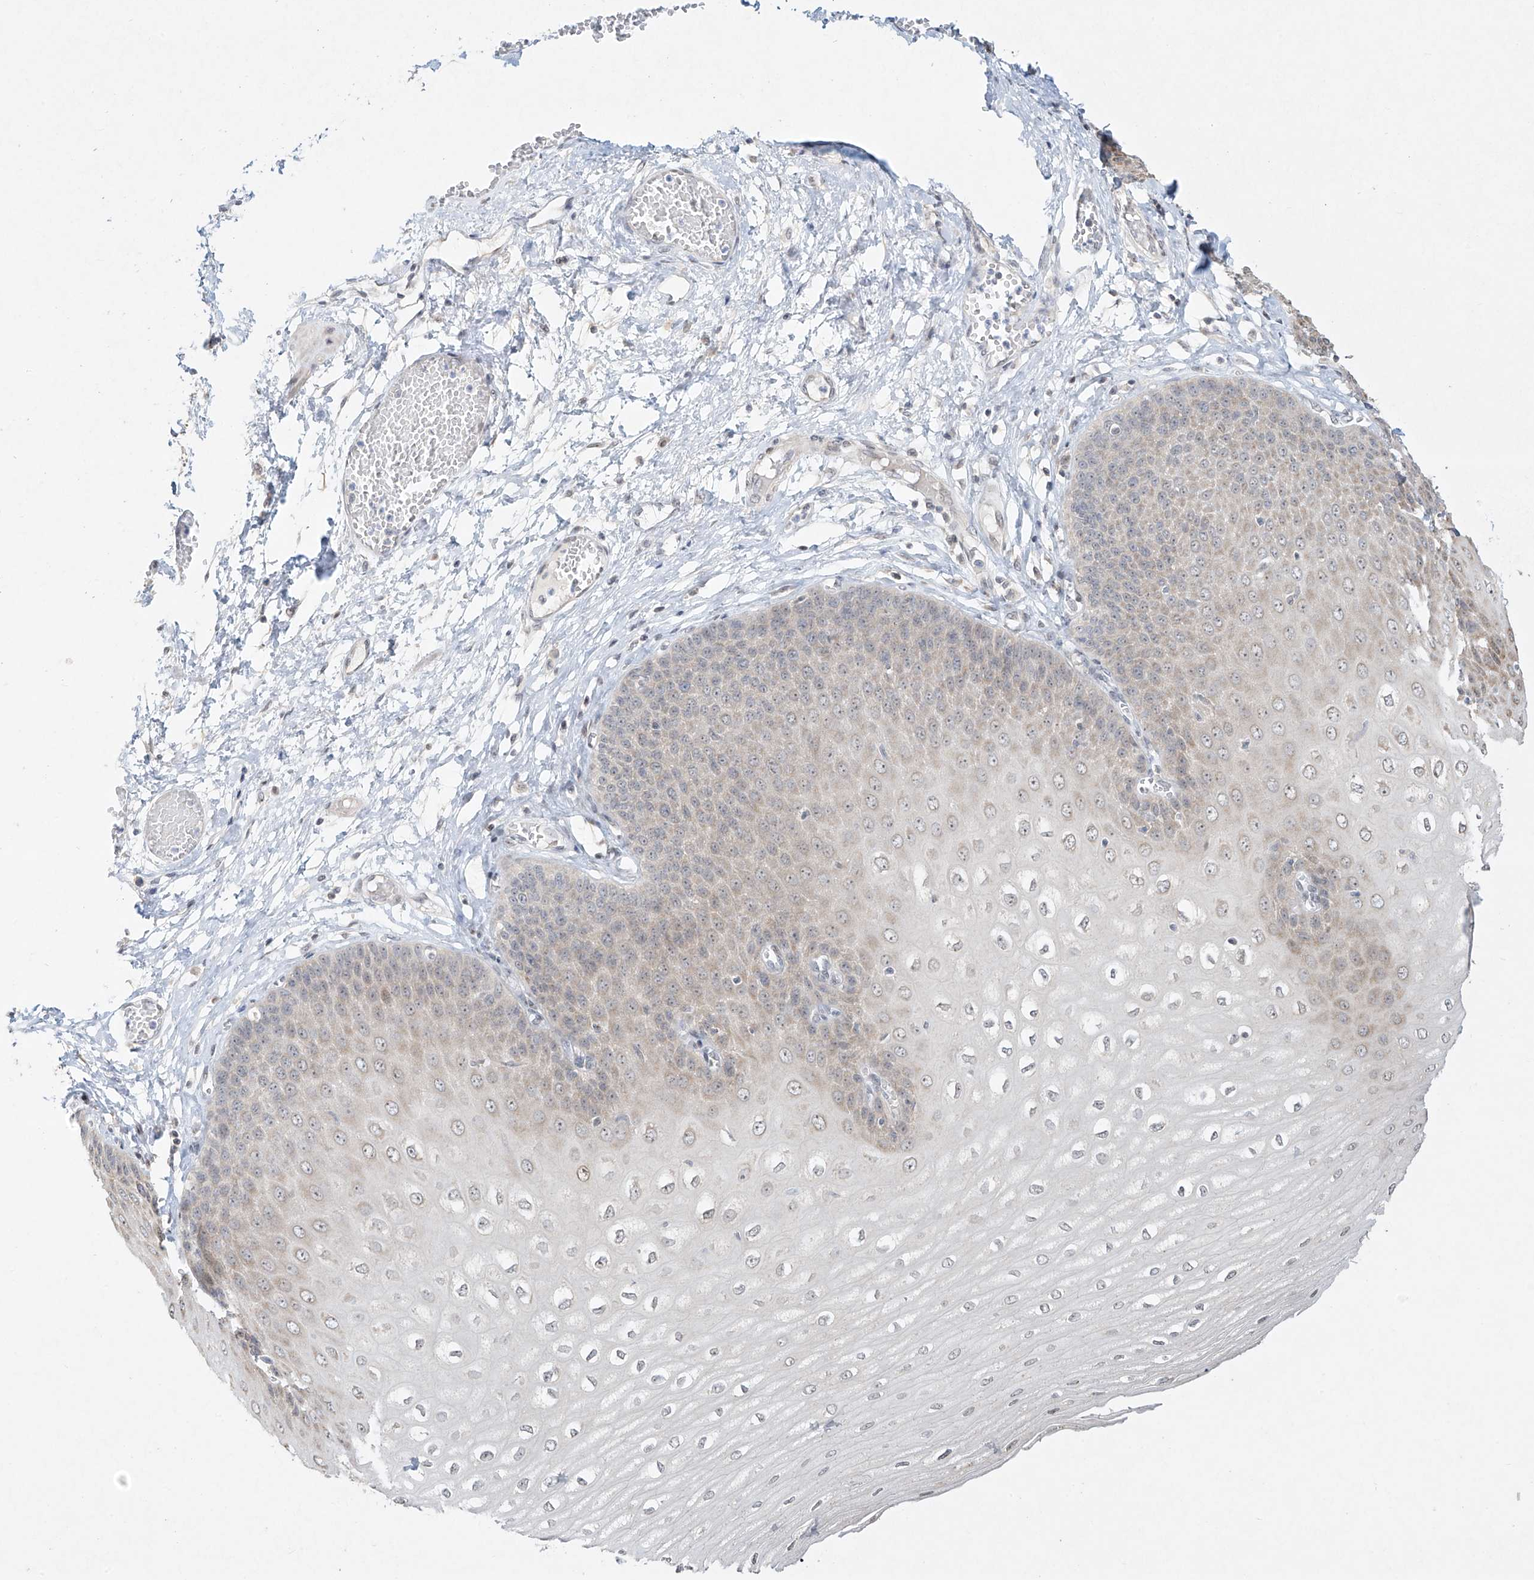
{"staining": {"intensity": "moderate", "quantity": "<25%", "location": "cytoplasmic/membranous"}, "tissue": "esophagus", "cell_type": "Squamous epithelial cells", "image_type": "normal", "snomed": [{"axis": "morphology", "description": "Normal tissue, NOS"}, {"axis": "topography", "description": "Esophagus"}], "caption": "Immunohistochemistry (IHC) staining of benign esophagus, which shows low levels of moderate cytoplasmic/membranous staining in approximately <25% of squamous epithelial cells indicating moderate cytoplasmic/membranous protein positivity. The staining was performed using DAB (brown) for protein detection and nuclei were counterstained in hematoxylin (blue).", "gene": "TASP1", "patient": {"sex": "male", "age": 60}}